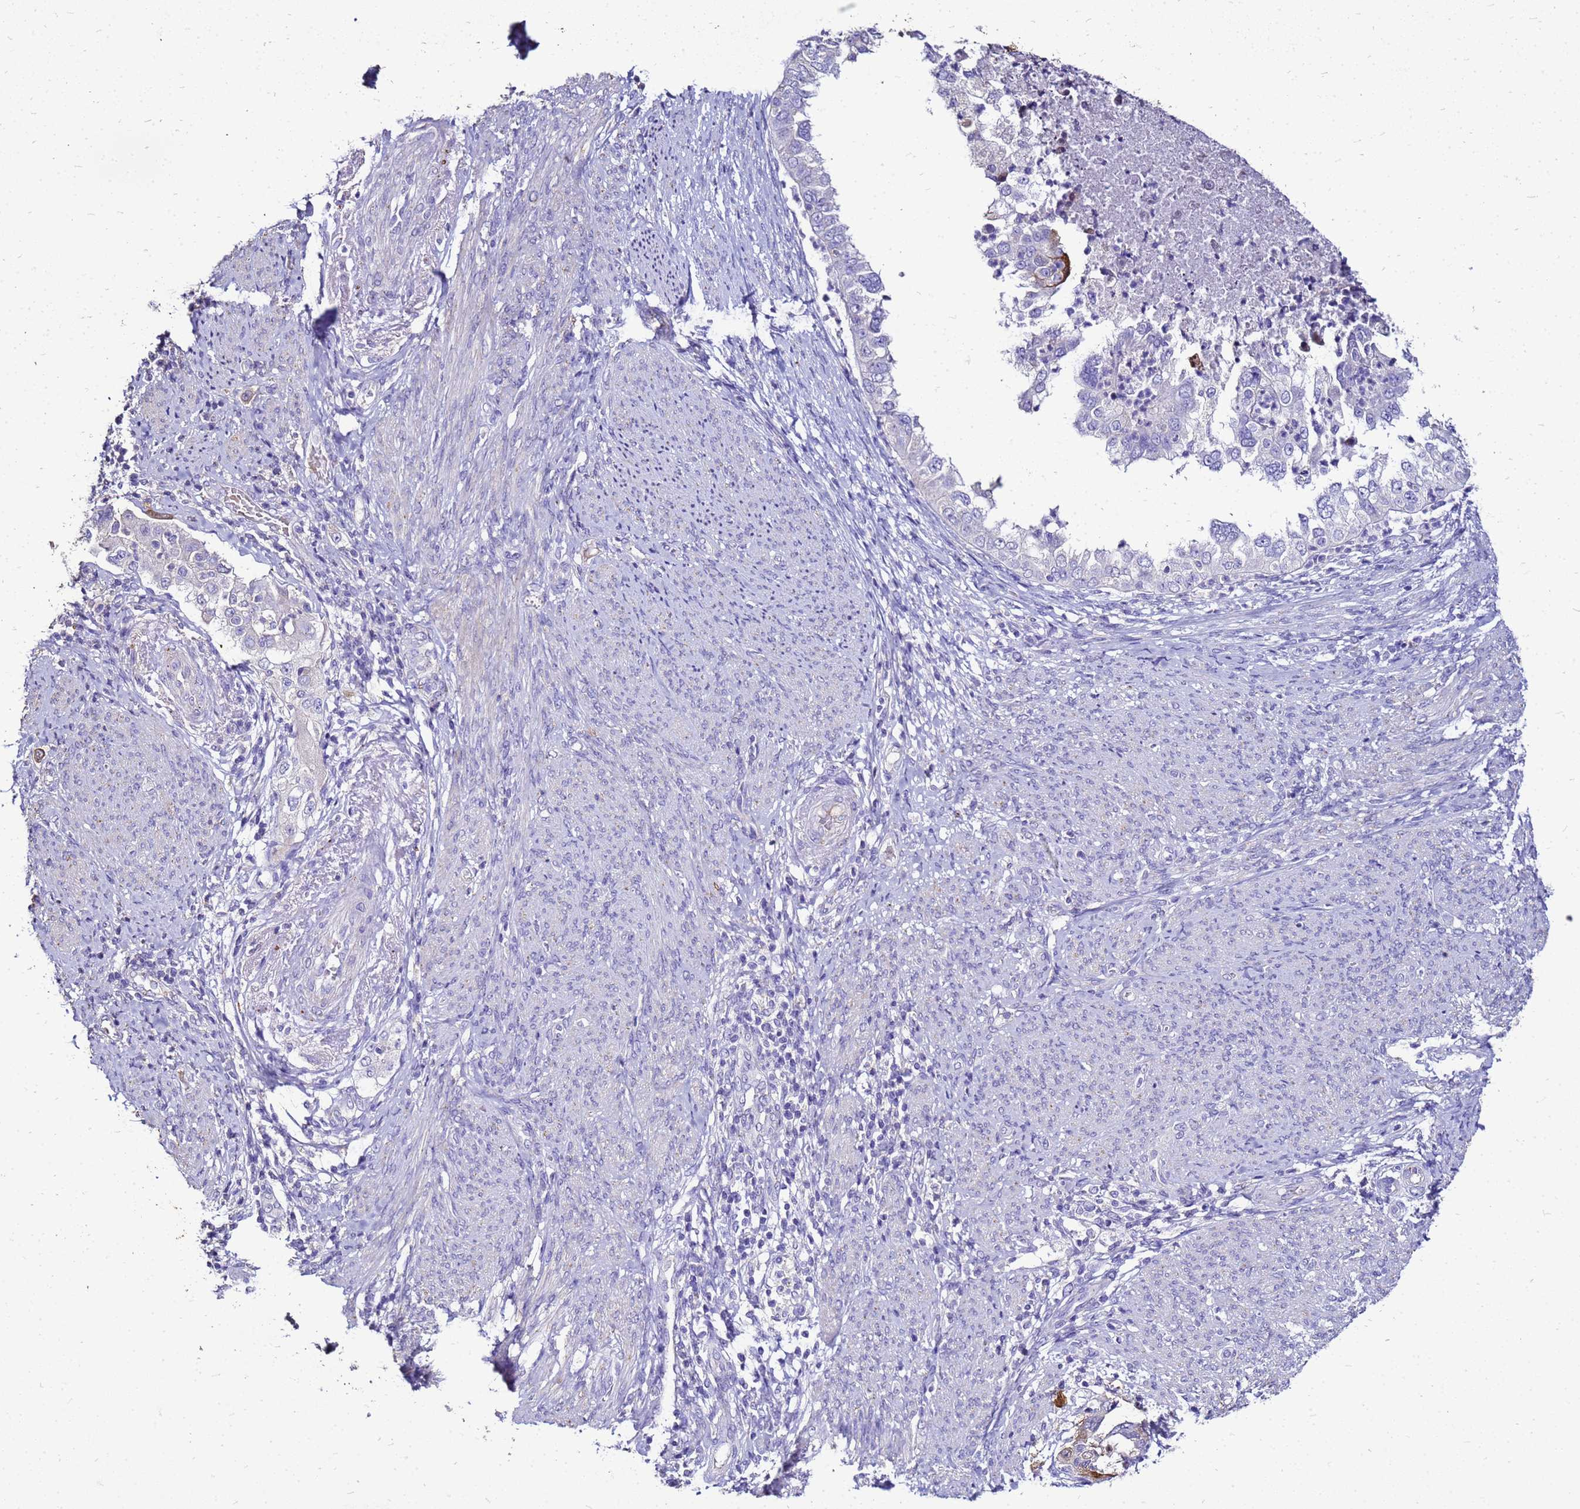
{"staining": {"intensity": "strong", "quantity": "<25%", "location": "cytoplasmic/membranous"}, "tissue": "endometrial cancer", "cell_type": "Tumor cells", "image_type": "cancer", "snomed": [{"axis": "morphology", "description": "Adenocarcinoma, NOS"}, {"axis": "topography", "description": "Endometrium"}], "caption": "There is medium levels of strong cytoplasmic/membranous staining in tumor cells of endometrial adenocarcinoma, as demonstrated by immunohistochemical staining (brown color).", "gene": "S100A2", "patient": {"sex": "female", "age": 85}}